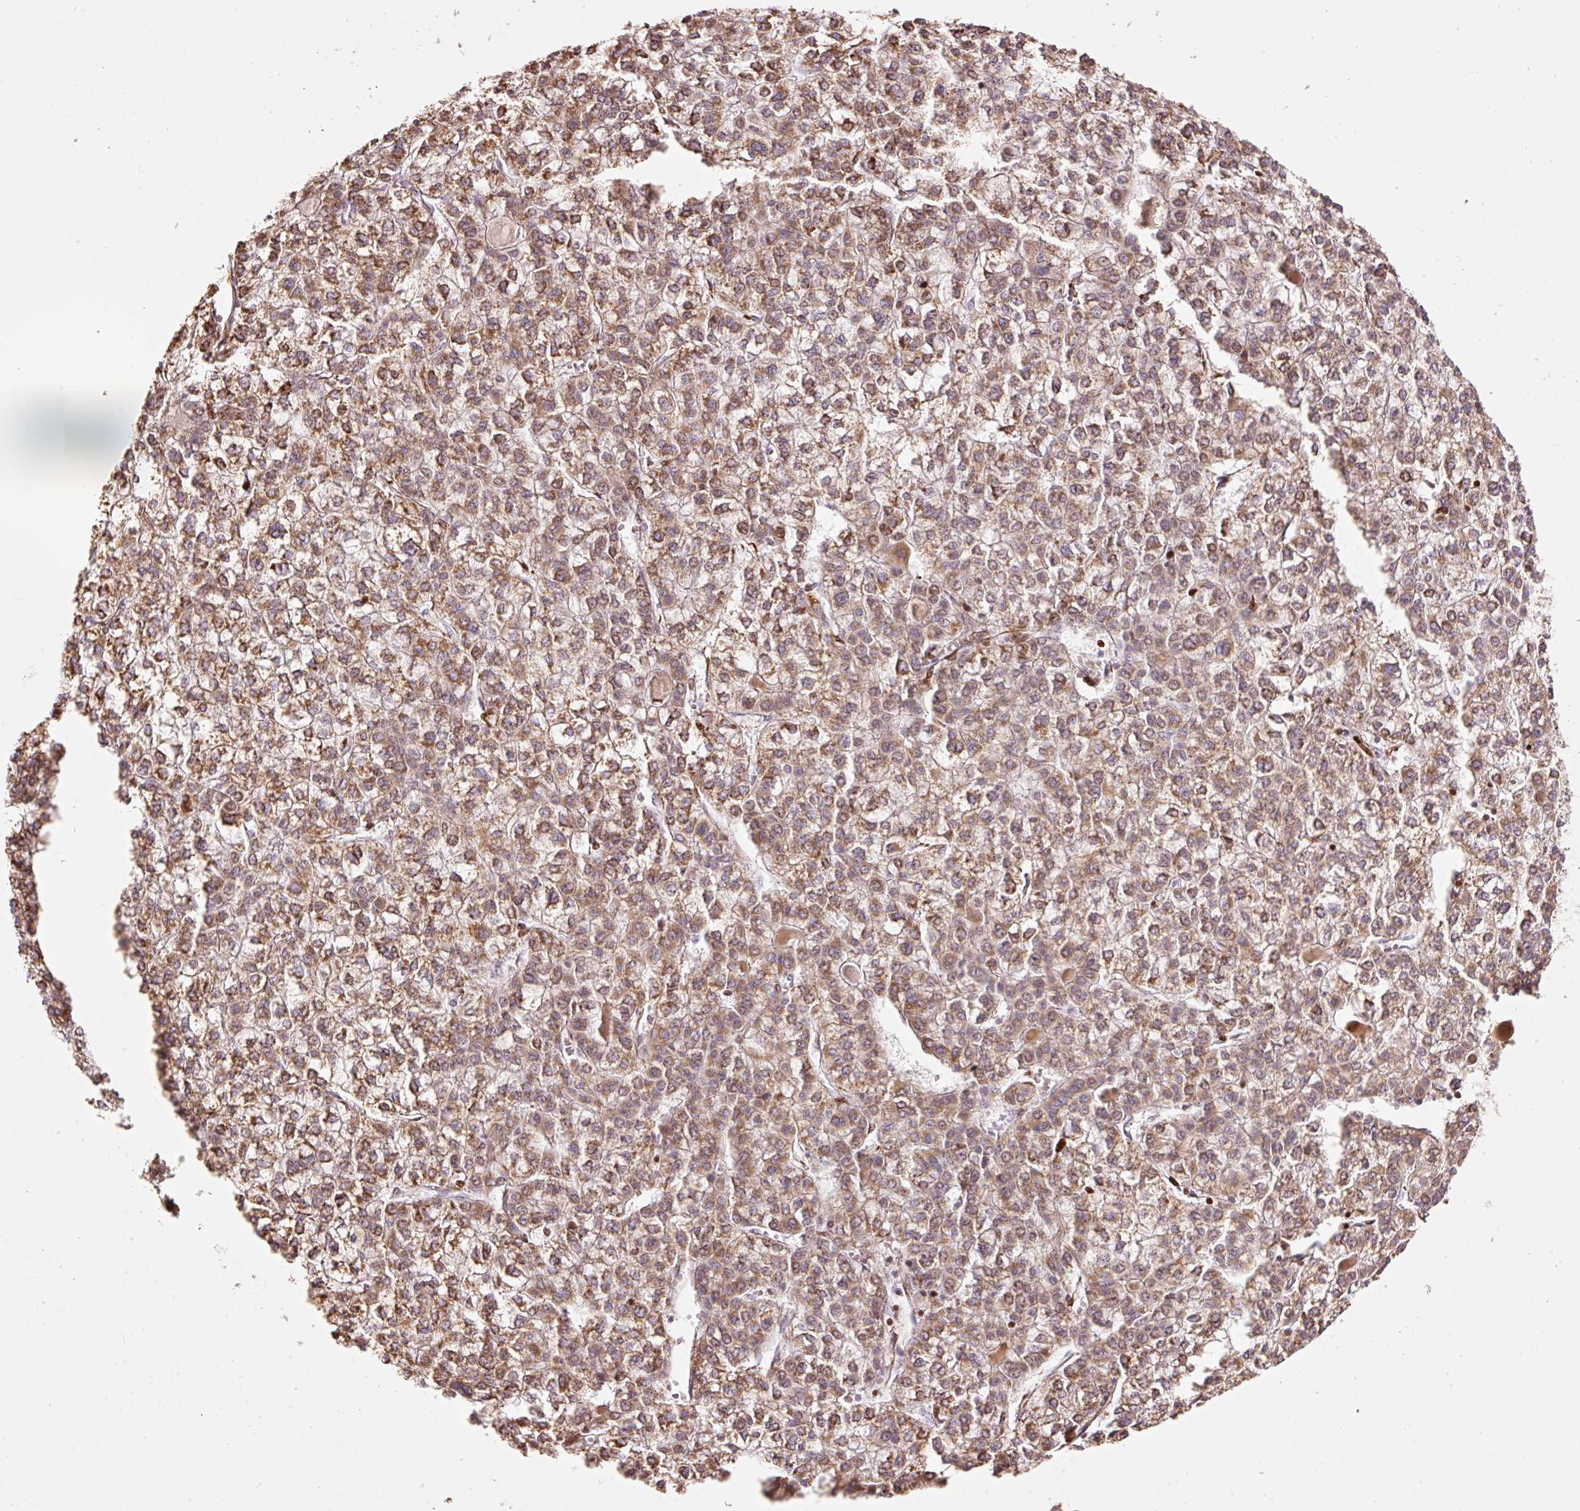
{"staining": {"intensity": "moderate", "quantity": ">75%", "location": "cytoplasmic/membranous"}, "tissue": "liver cancer", "cell_type": "Tumor cells", "image_type": "cancer", "snomed": [{"axis": "morphology", "description": "Carcinoma, Hepatocellular, NOS"}, {"axis": "topography", "description": "Liver"}], "caption": "DAB immunohistochemical staining of liver hepatocellular carcinoma displays moderate cytoplasmic/membranous protein positivity in about >75% of tumor cells.", "gene": "TMEM8B", "patient": {"sex": "female", "age": 43}}